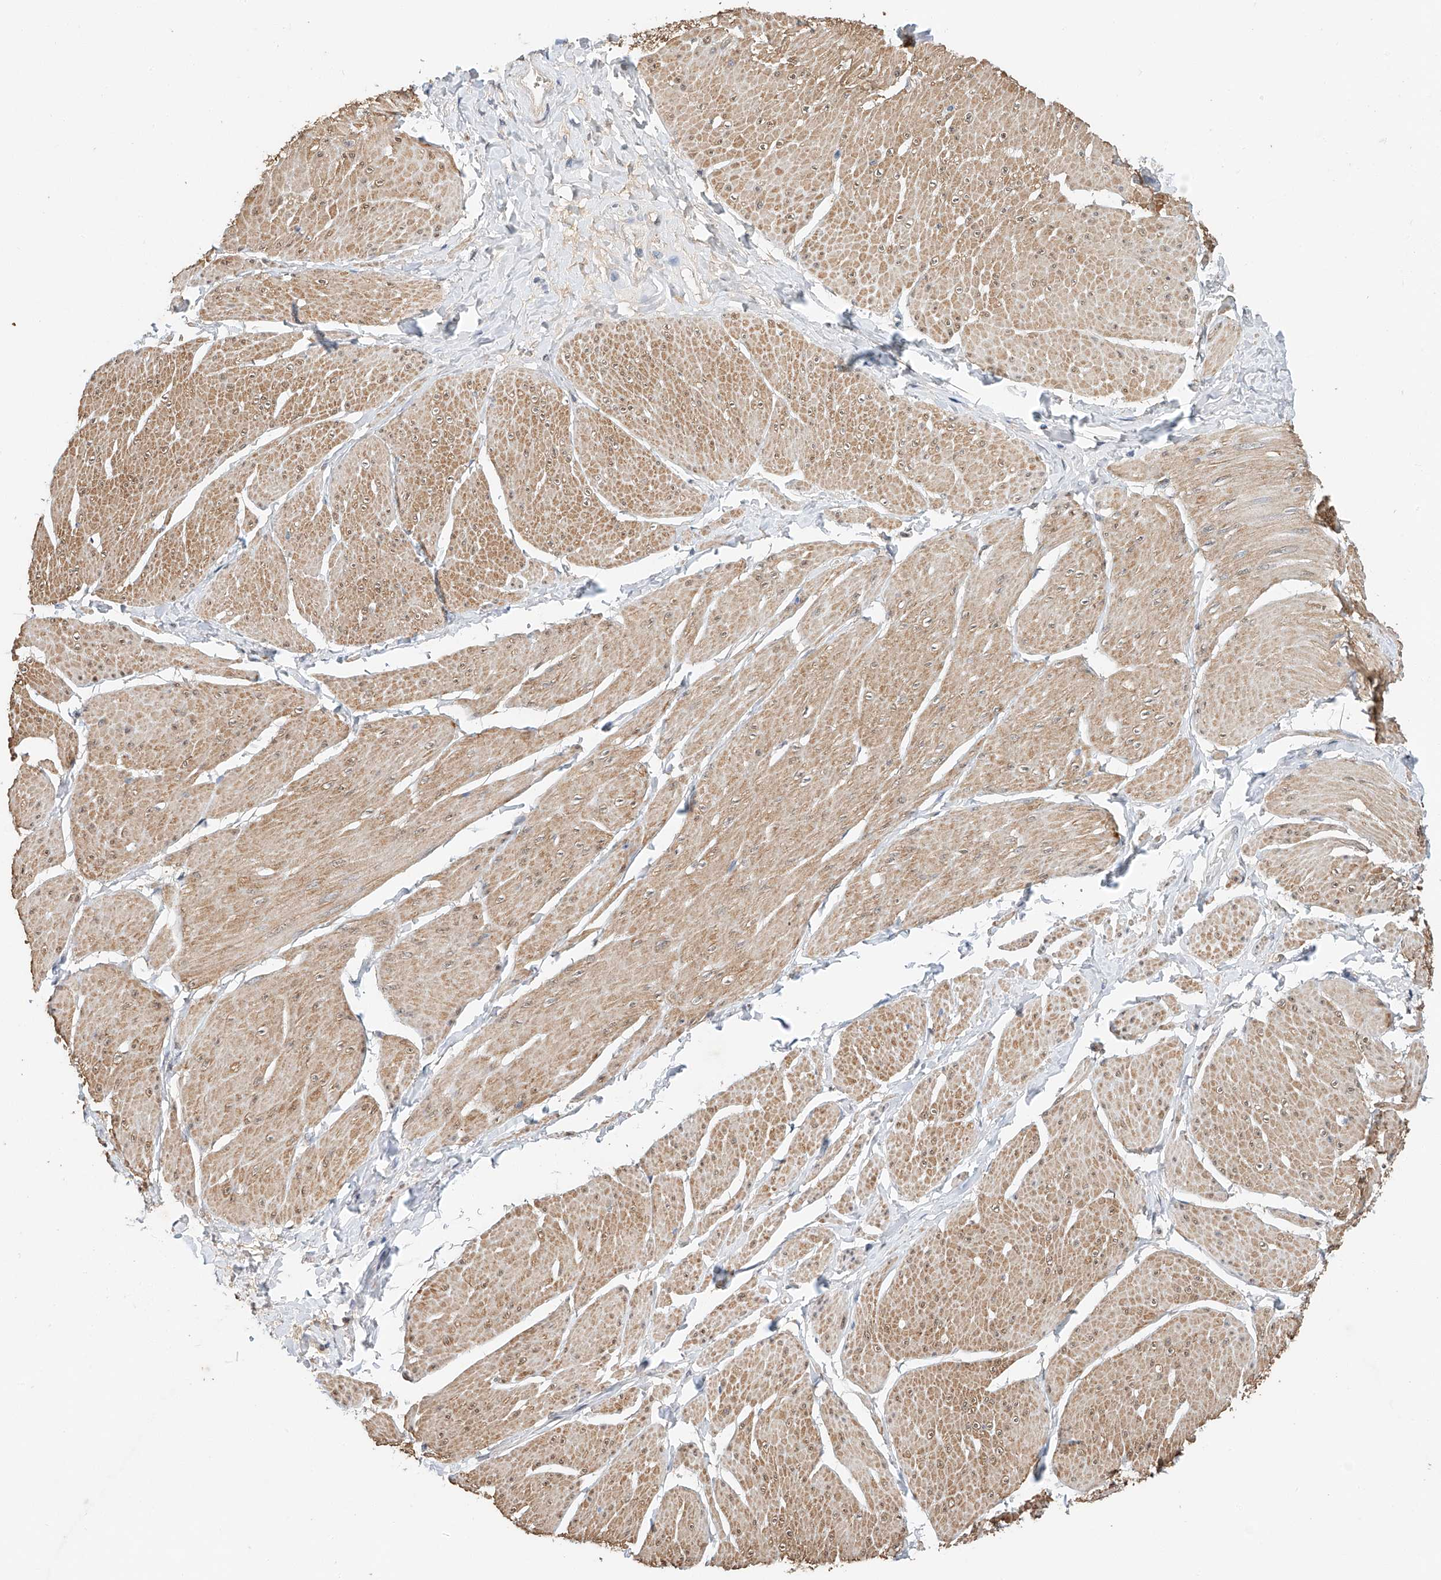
{"staining": {"intensity": "weak", "quantity": ">75%", "location": "cytoplasmic/membranous"}, "tissue": "smooth muscle", "cell_type": "Smooth muscle cells", "image_type": "normal", "snomed": [{"axis": "morphology", "description": "Urothelial carcinoma, High grade"}, {"axis": "topography", "description": "Urinary bladder"}], "caption": "Weak cytoplasmic/membranous positivity is seen in approximately >75% of smooth muscle cells in normal smooth muscle.", "gene": "CTDP1", "patient": {"sex": "male", "age": 46}}